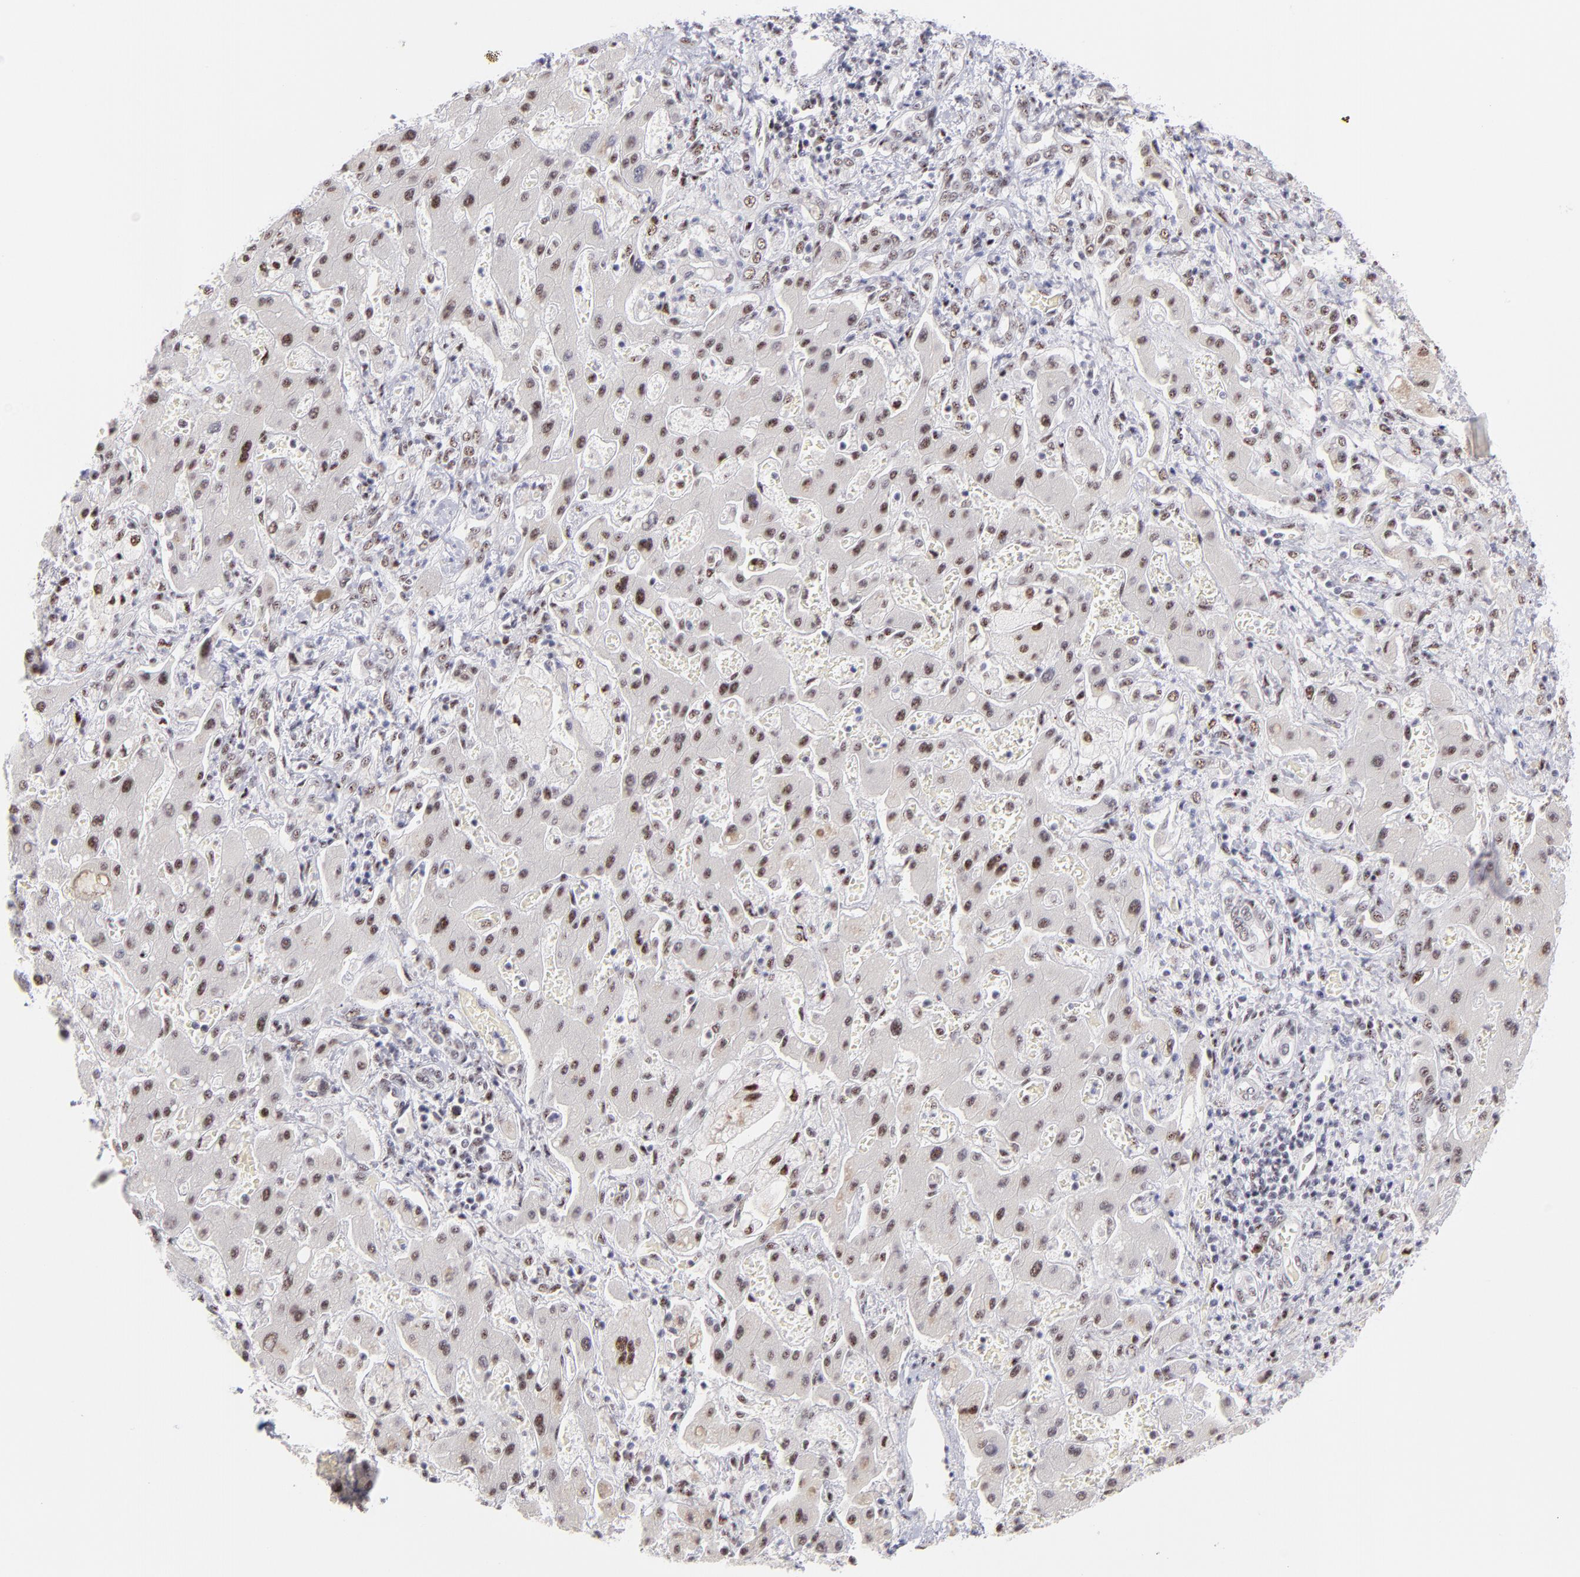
{"staining": {"intensity": "moderate", "quantity": ">75%", "location": "nuclear"}, "tissue": "liver cancer", "cell_type": "Tumor cells", "image_type": "cancer", "snomed": [{"axis": "morphology", "description": "Cholangiocarcinoma"}, {"axis": "topography", "description": "Liver"}], "caption": "Protein expression analysis of human liver cancer (cholangiocarcinoma) reveals moderate nuclear positivity in approximately >75% of tumor cells.", "gene": "CDC25C", "patient": {"sex": "male", "age": 50}}